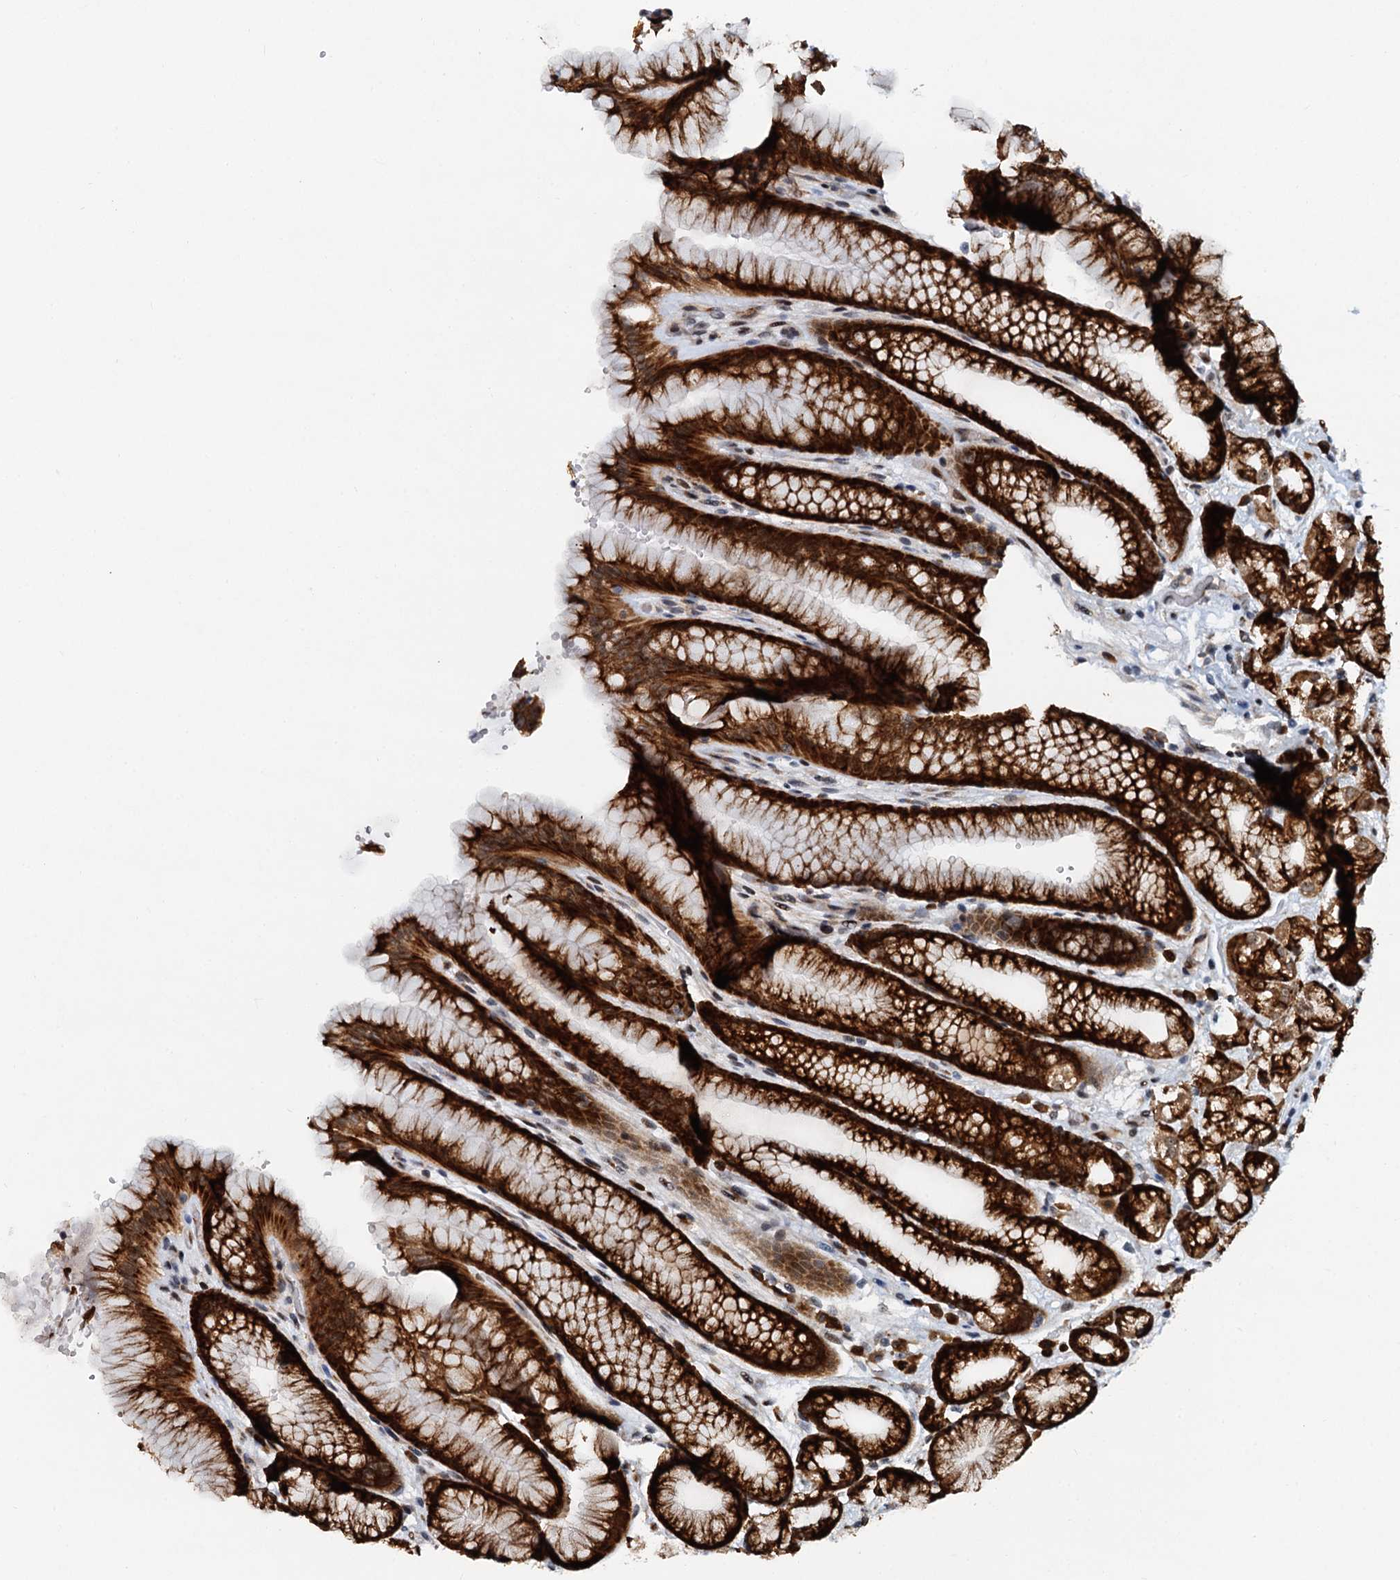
{"staining": {"intensity": "strong", "quantity": ">75%", "location": "cytoplasmic/membranous,nuclear"}, "tissue": "stomach", "cell_type": "Glandular cells", "image_type": "normal", "snomed": [{"axis": "morphology", "description": "Normal tissue, NOS"}, {"axis": "morphology", "description": "Adenocarcinoma, NOS"}, {"axis": "topography", "description": "Stomach"}], "caption": "An image of human stomach stained for a protein exhibits strong cytoplasmic/membranous,nuclear brown staining in glandular cells. (Brightfield microscopy of DAB IHC at high magnification).", "gene": "DNAJC21", "patient": {"sex": "male", "age": 57}}